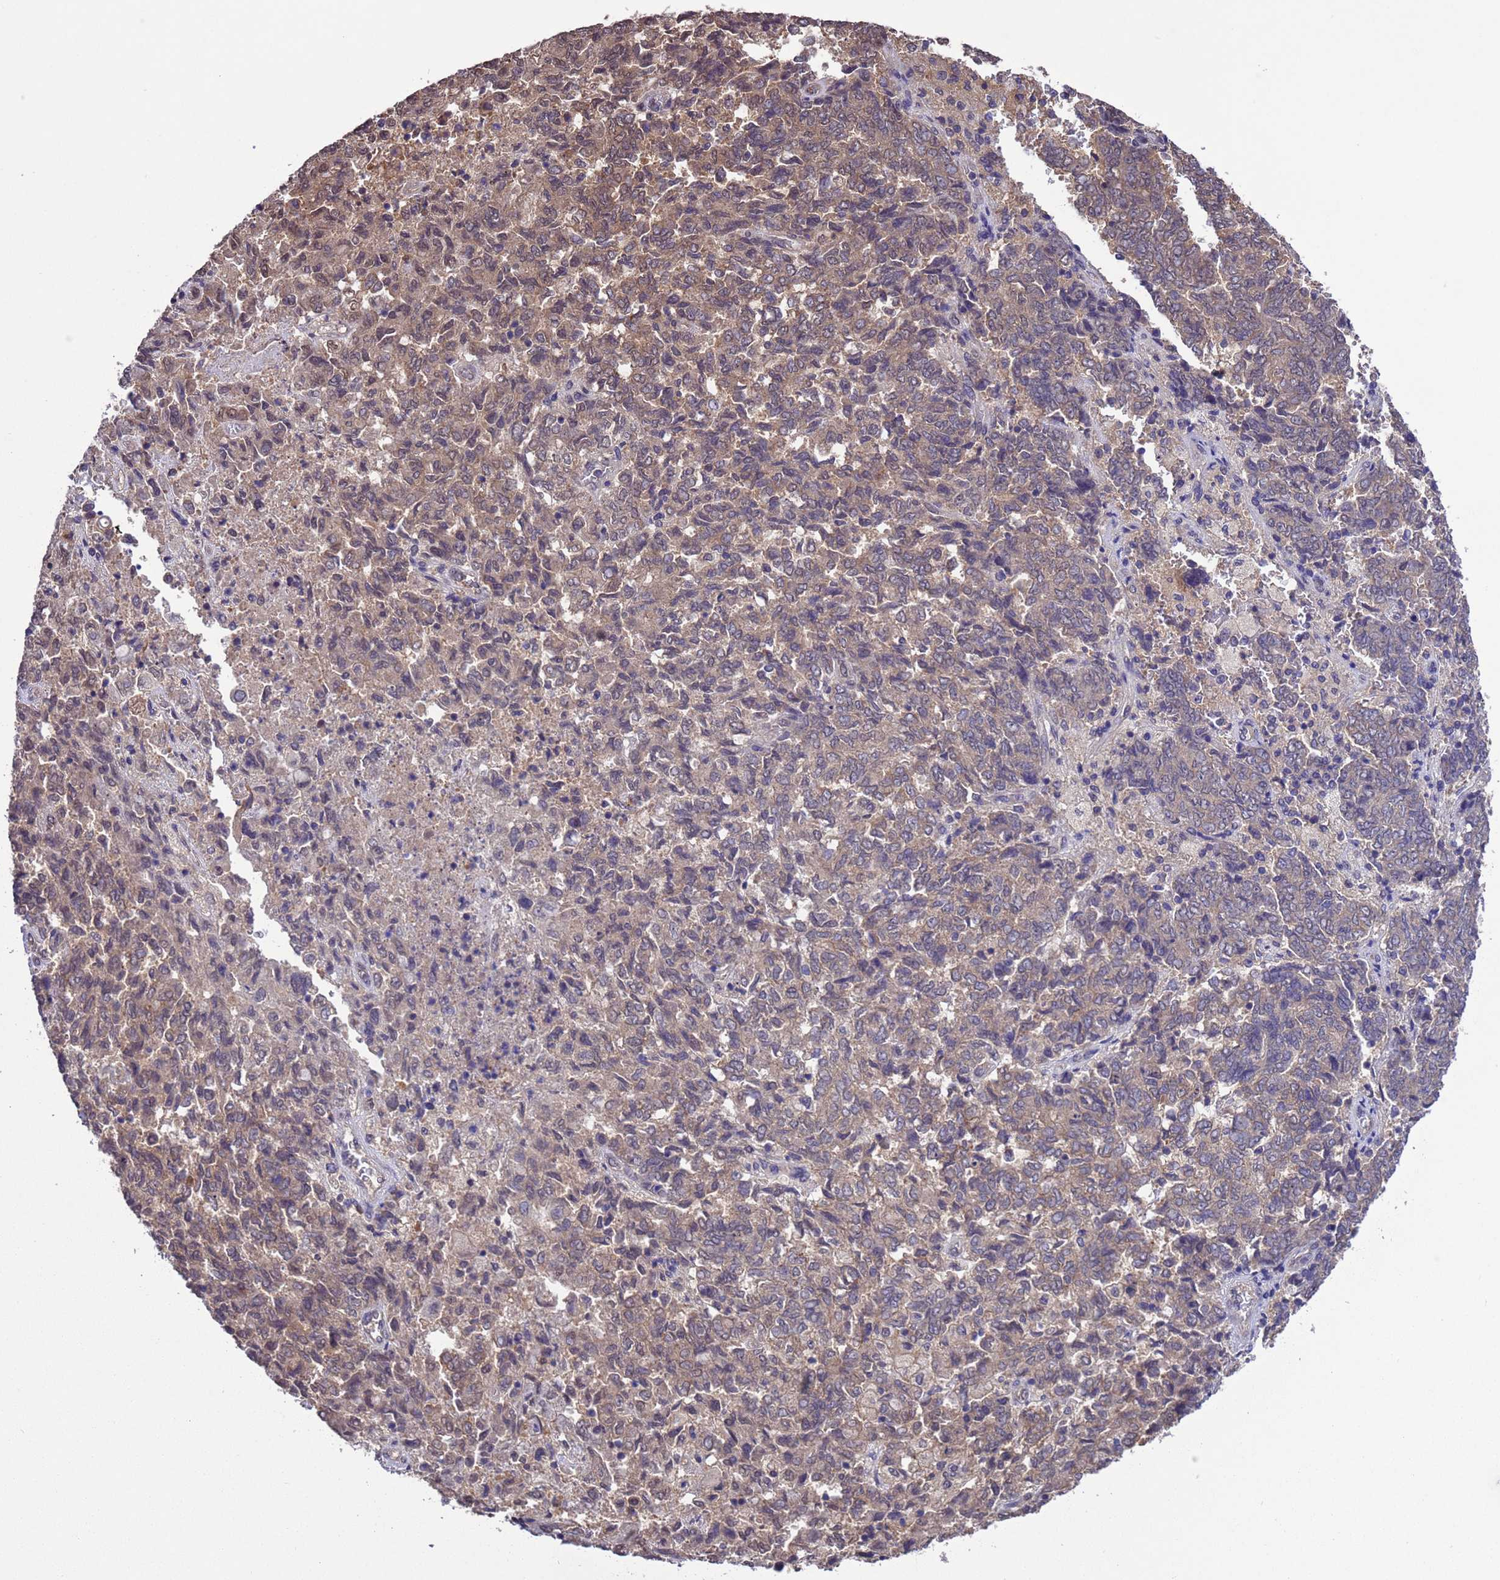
{"staining": {"intensity": "weak", "quantity": "25%-75%", "location": "cytoplasmic/membranous"}, "tissue": "endometrial cancer", "cell_type": "Tumor cells", "image_type": "cancer", "snomed": [{"axis": "morphology", "description": "Adenocarcinoma, NOS"}, {"axis": "topography", "description": "Endometrium"}], "caption": "A brown stain shows weak cytoplasmic/membranous staining of a protein in human adenocarcinoma (endometrial) tumor cells.", "gene": "ZFP69B", "patient": {"sex": "female", "age": 80}}